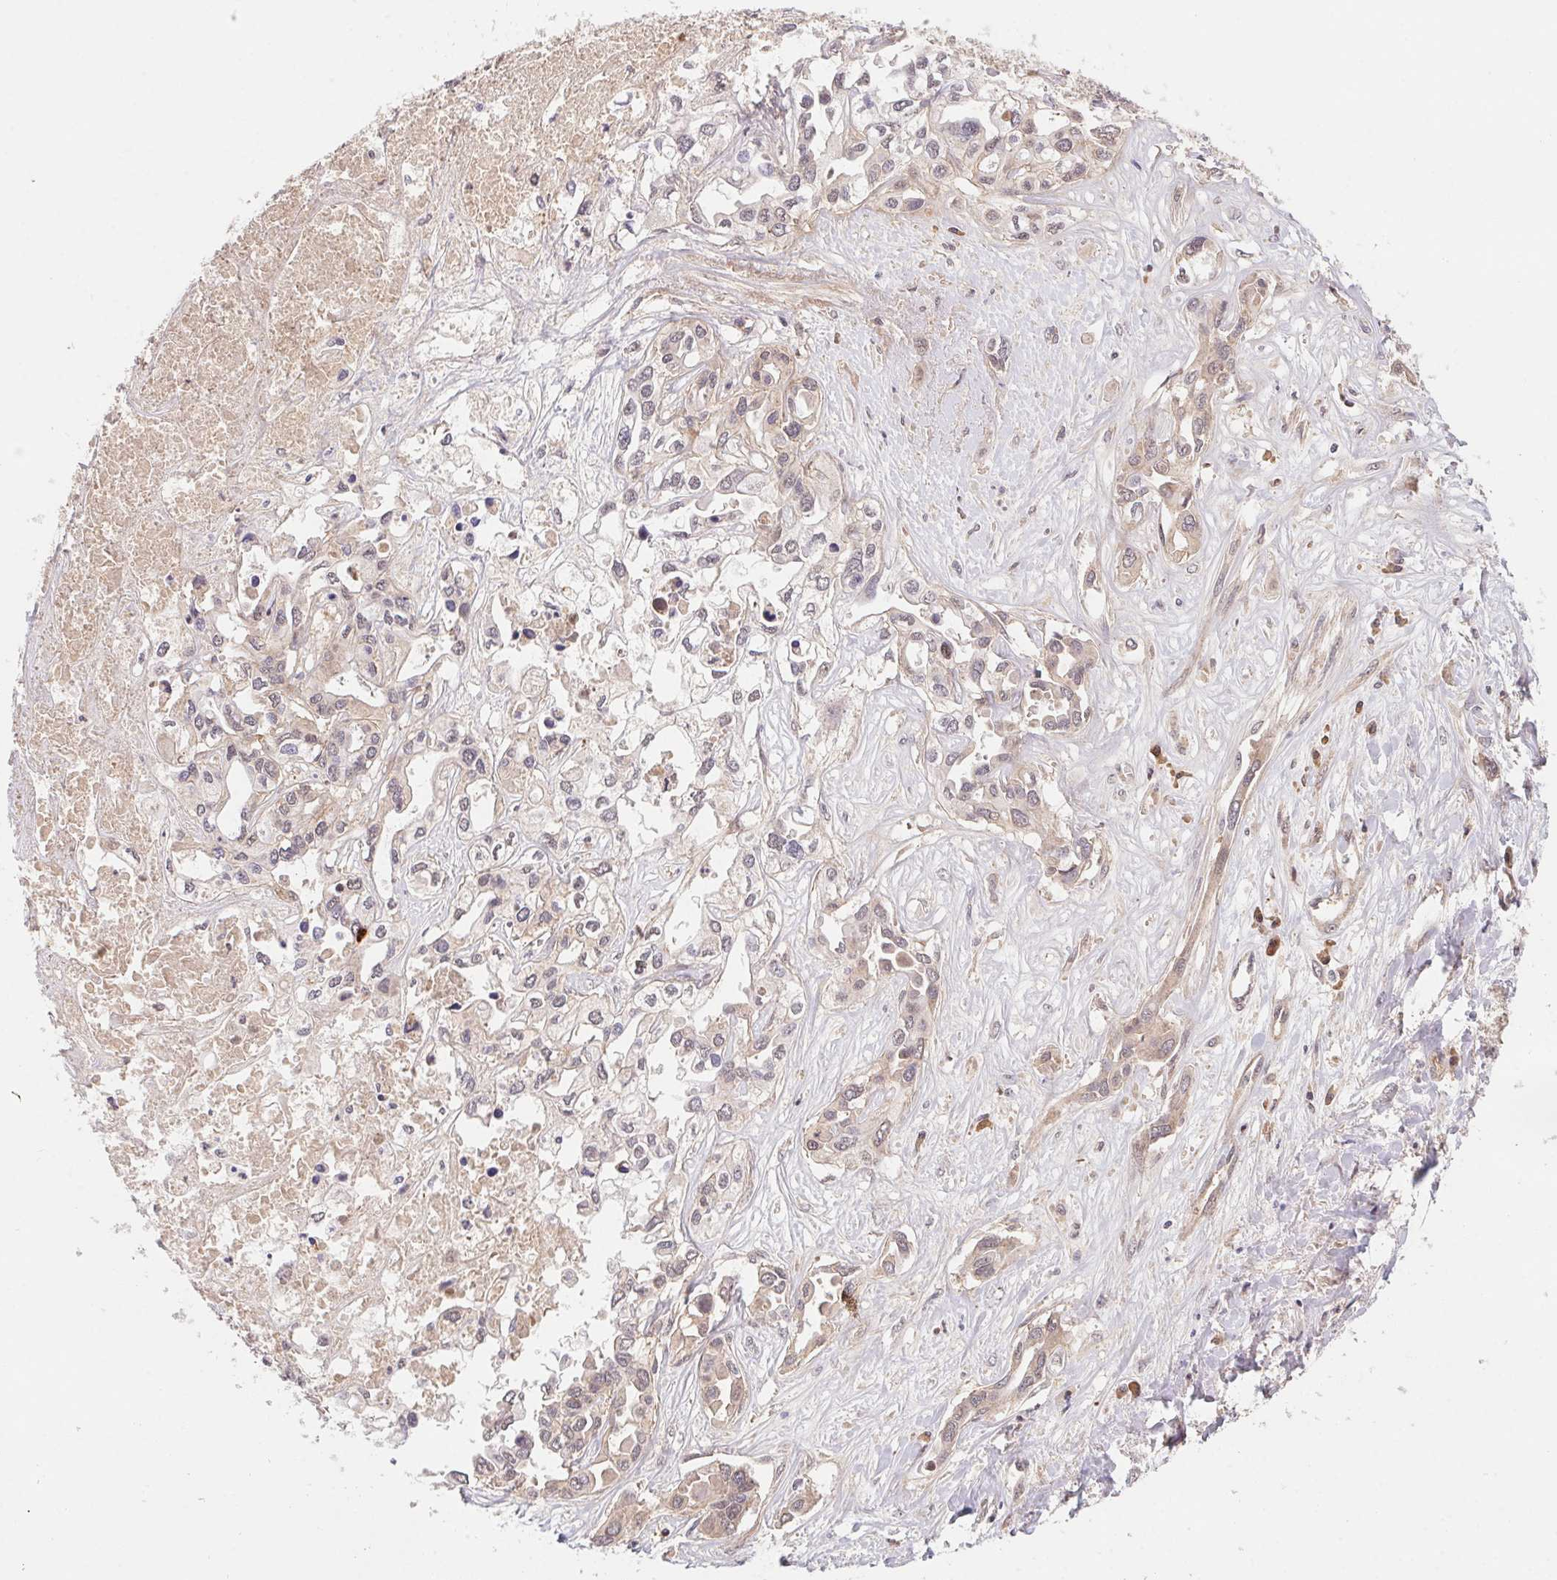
{"staining": {"intensity": "weak", "quantity": "<25%", "location": "cytoplasmic/membranous"}, "tissue": "liver cancer", "cell_type": "Tumor cells", "image_type": "cancer", "snomed": [{"axis": "morphology", "description": "Cholangiocarcinoma"}, {"axis": "topography", "description": "Liver"}], "caption": "DAB immunohistochemical staining of liver cancer (cholangiocarcinoma) reveals no significant positivity in tumor cells.", "gene": "SLC52A2", "patient": {"sex": "female", "age": 64}}